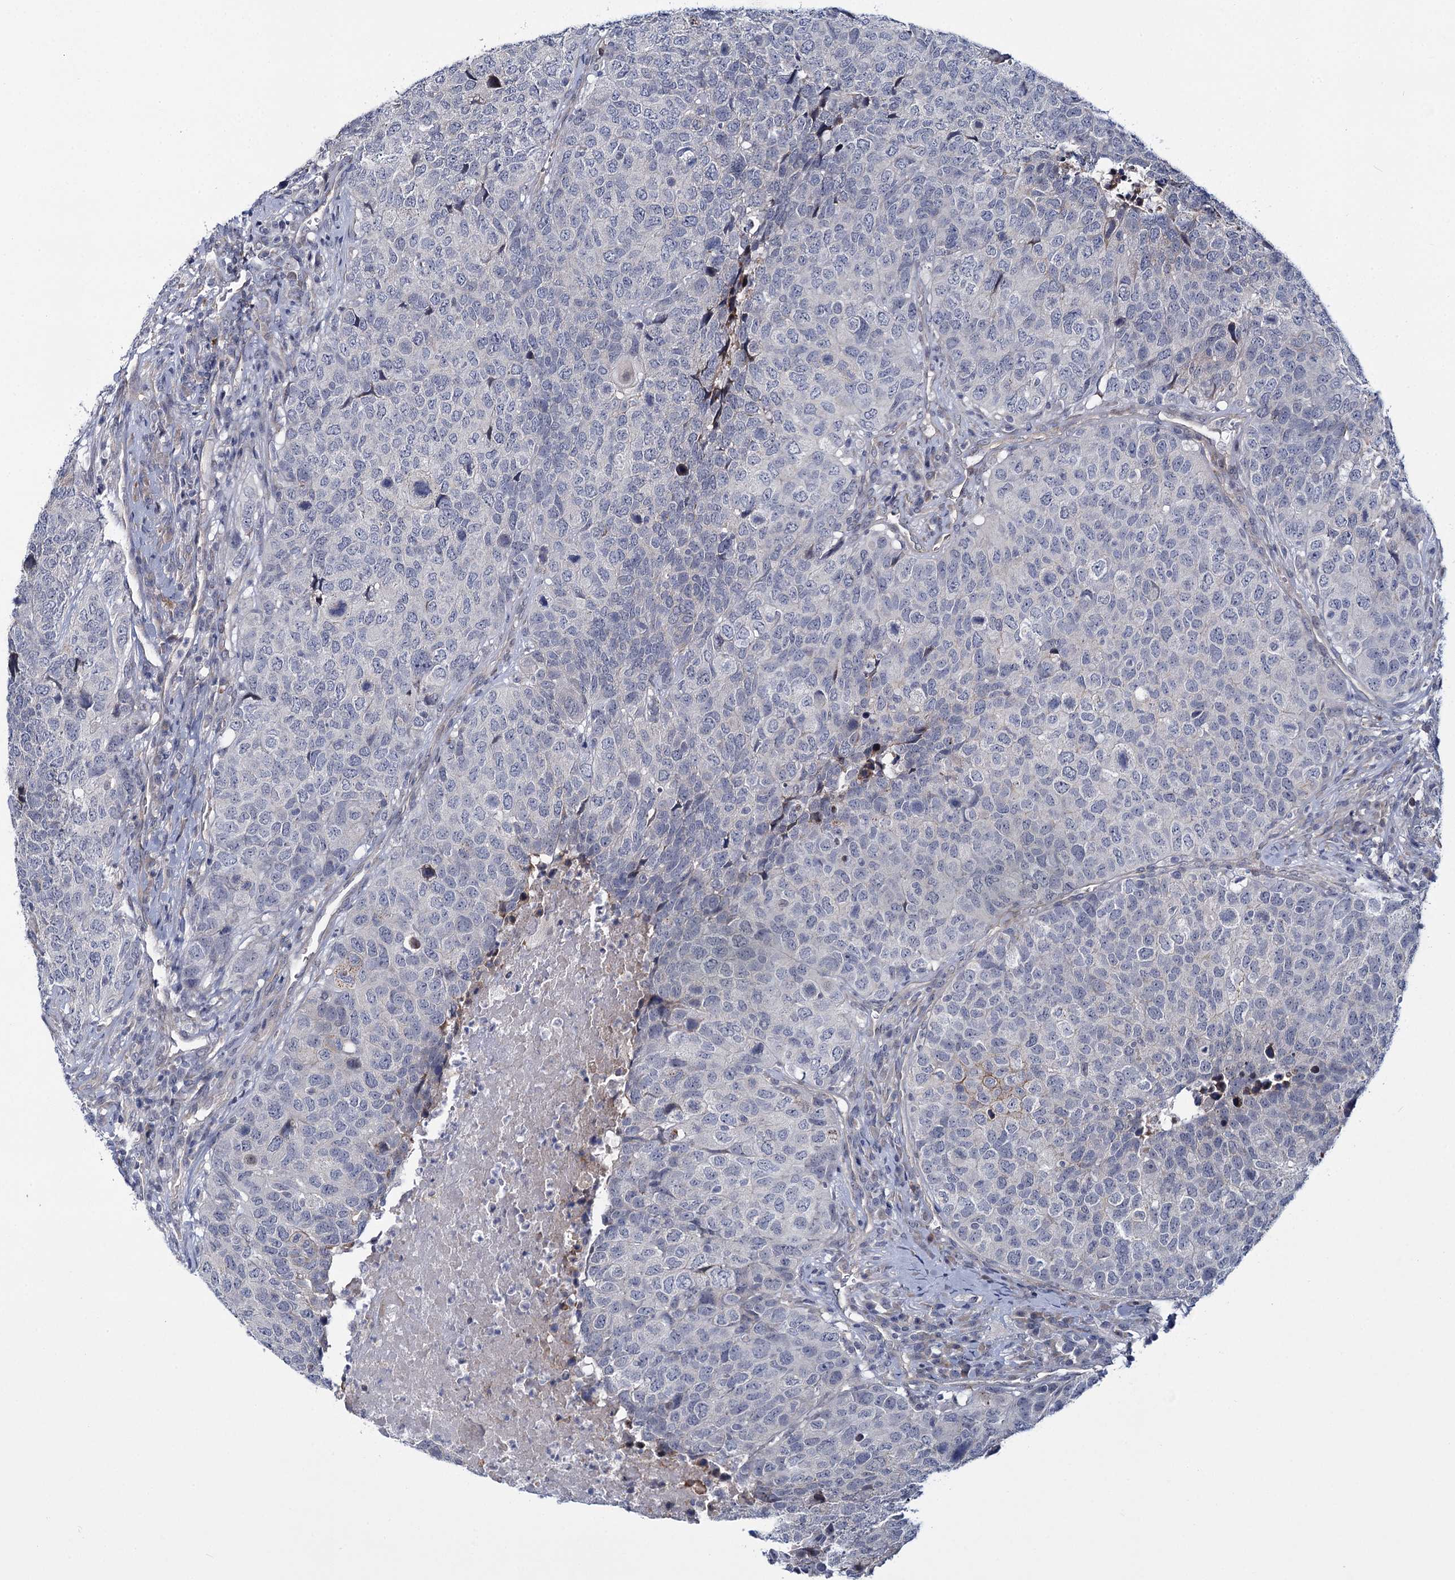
{"staining": {"intensity": "negative", "quantity": "none", "location": "none"}, "tissue": "head and neck cancer", "cell_type": "Tumor cells", "image_type": "cancer", "snomed": [{"axis": "morphology", "description": "Squamous cell carcinoma, NOS"}, {"axis": "topography", "description": "Head-Neck"}], "caption": "Tumor cells are negative for brown protein staining in head and neck cancer.", "gene": "MBLAC2", "patient": {"sex": "male", "age": 66}}